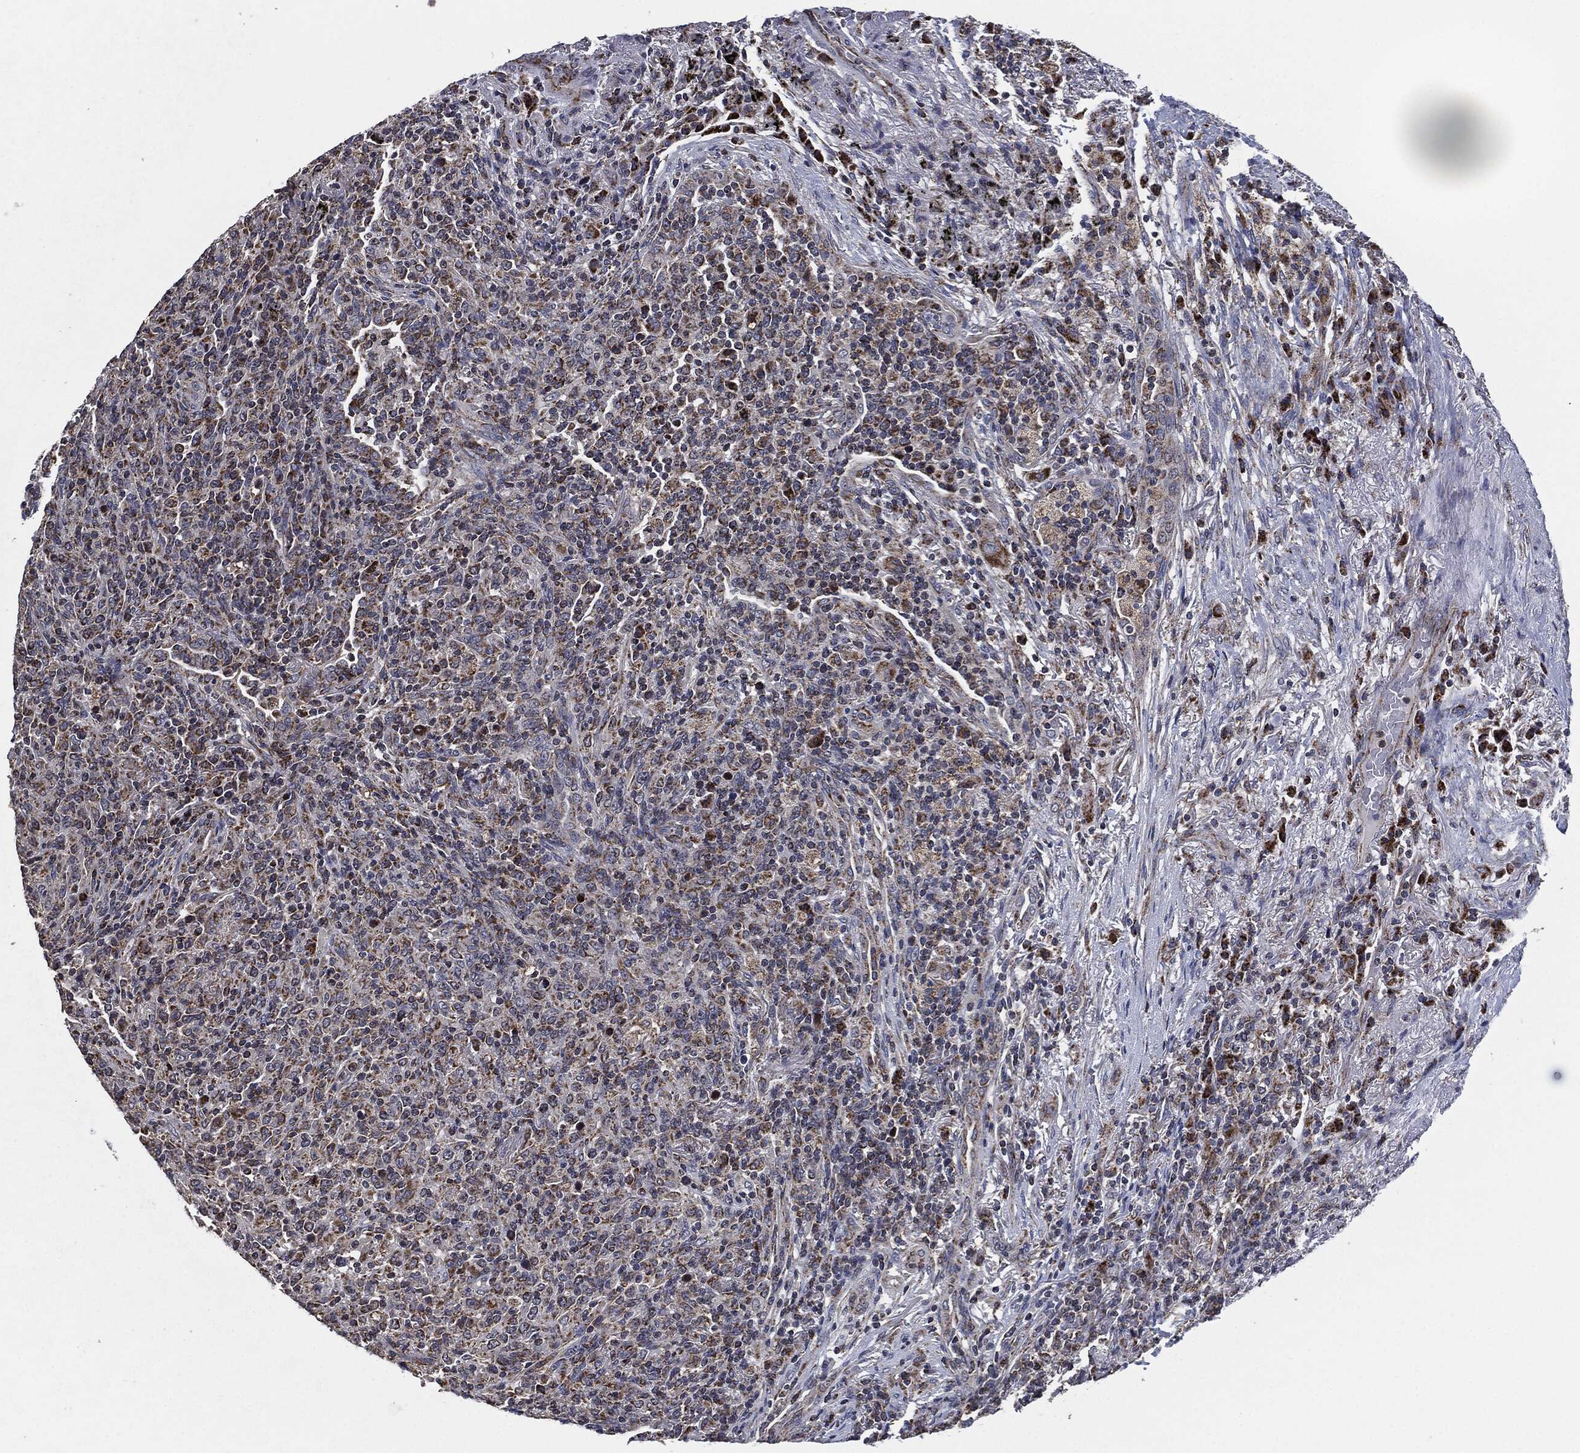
{"staining": {"intensity": "moderate", "quantity": "25%-75%", "location": "cytoplasmic/membranous"}, "tissue": "lymphoma", "cell_type": "Tumor cells", "image_type": "cancer", "snomed": [{"axis": "morphology", "description": "Malignant lymphoma, non-Hodgkin's type, High grade"}, {"axis": "topography", "description": "Lung"}], "caption": "High-grade malignant lymphoma, non-Hodgkin's type stained for a protein (brown) reveals moderate cytoplasmic/membranous positive expression in approximately 25%-75% of tumor cells.", "gene": "NDUFV2", "patient": {"sex": "male", "age": 79}}